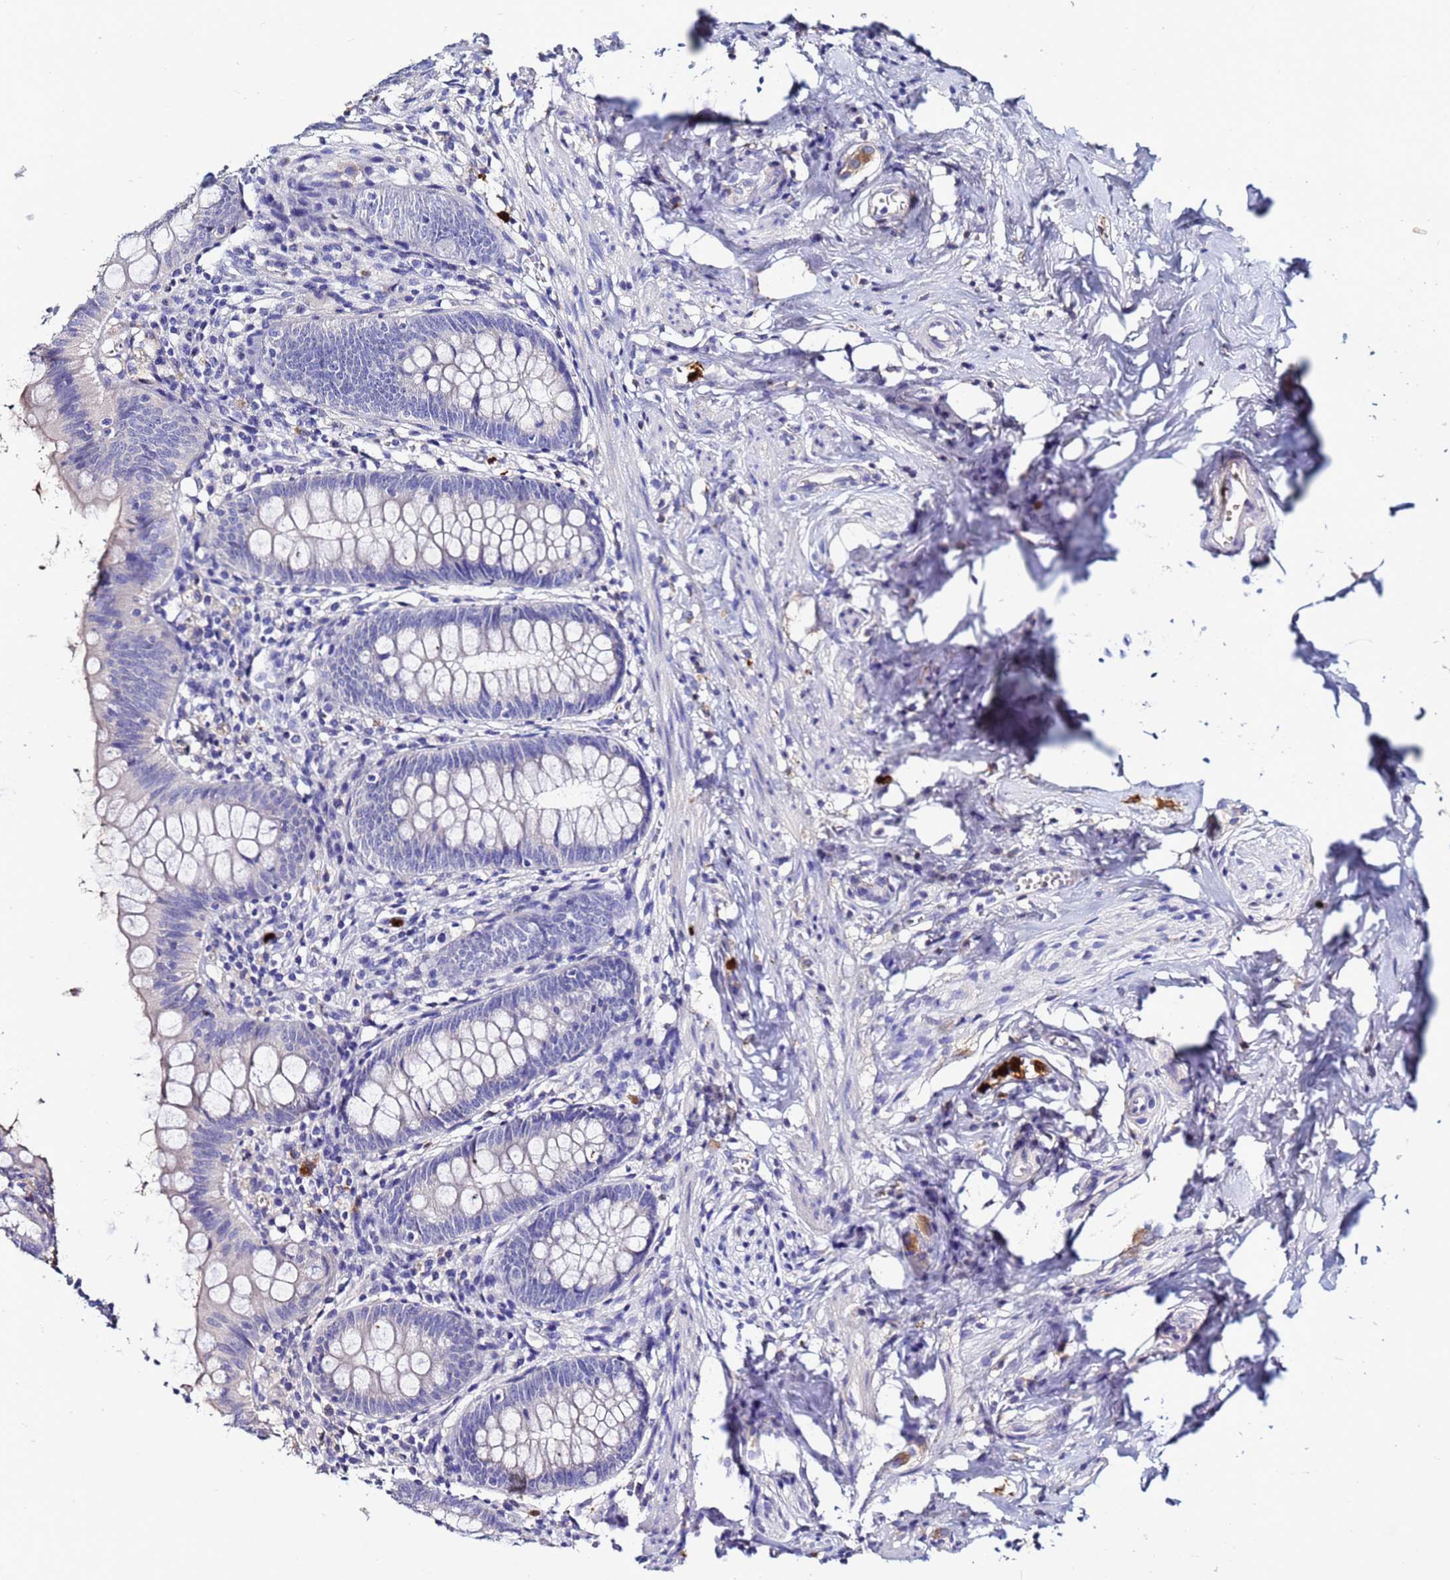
{"staining": {"intensity": "negative", "quantity": "none", "location": "none"}, "tissue": "appendix", "cell_type": "Glandular cells", "image_type": "normal", "snomed": [{"axis": "morphology", "description": "Normal tissue, NOS"}, {"axis": "topography", "description": "Appendix"}], "caption": "Immunohistochemistry micrograph of unremarkable appendix stained for a protein (brown), which displays no positivity in glandular cells. (Immunohistochemistry (ihc), brightfield microscopy, high magnification).", "gene": "TUBAL3", "patient": {"sex": "female", "age": 51}}